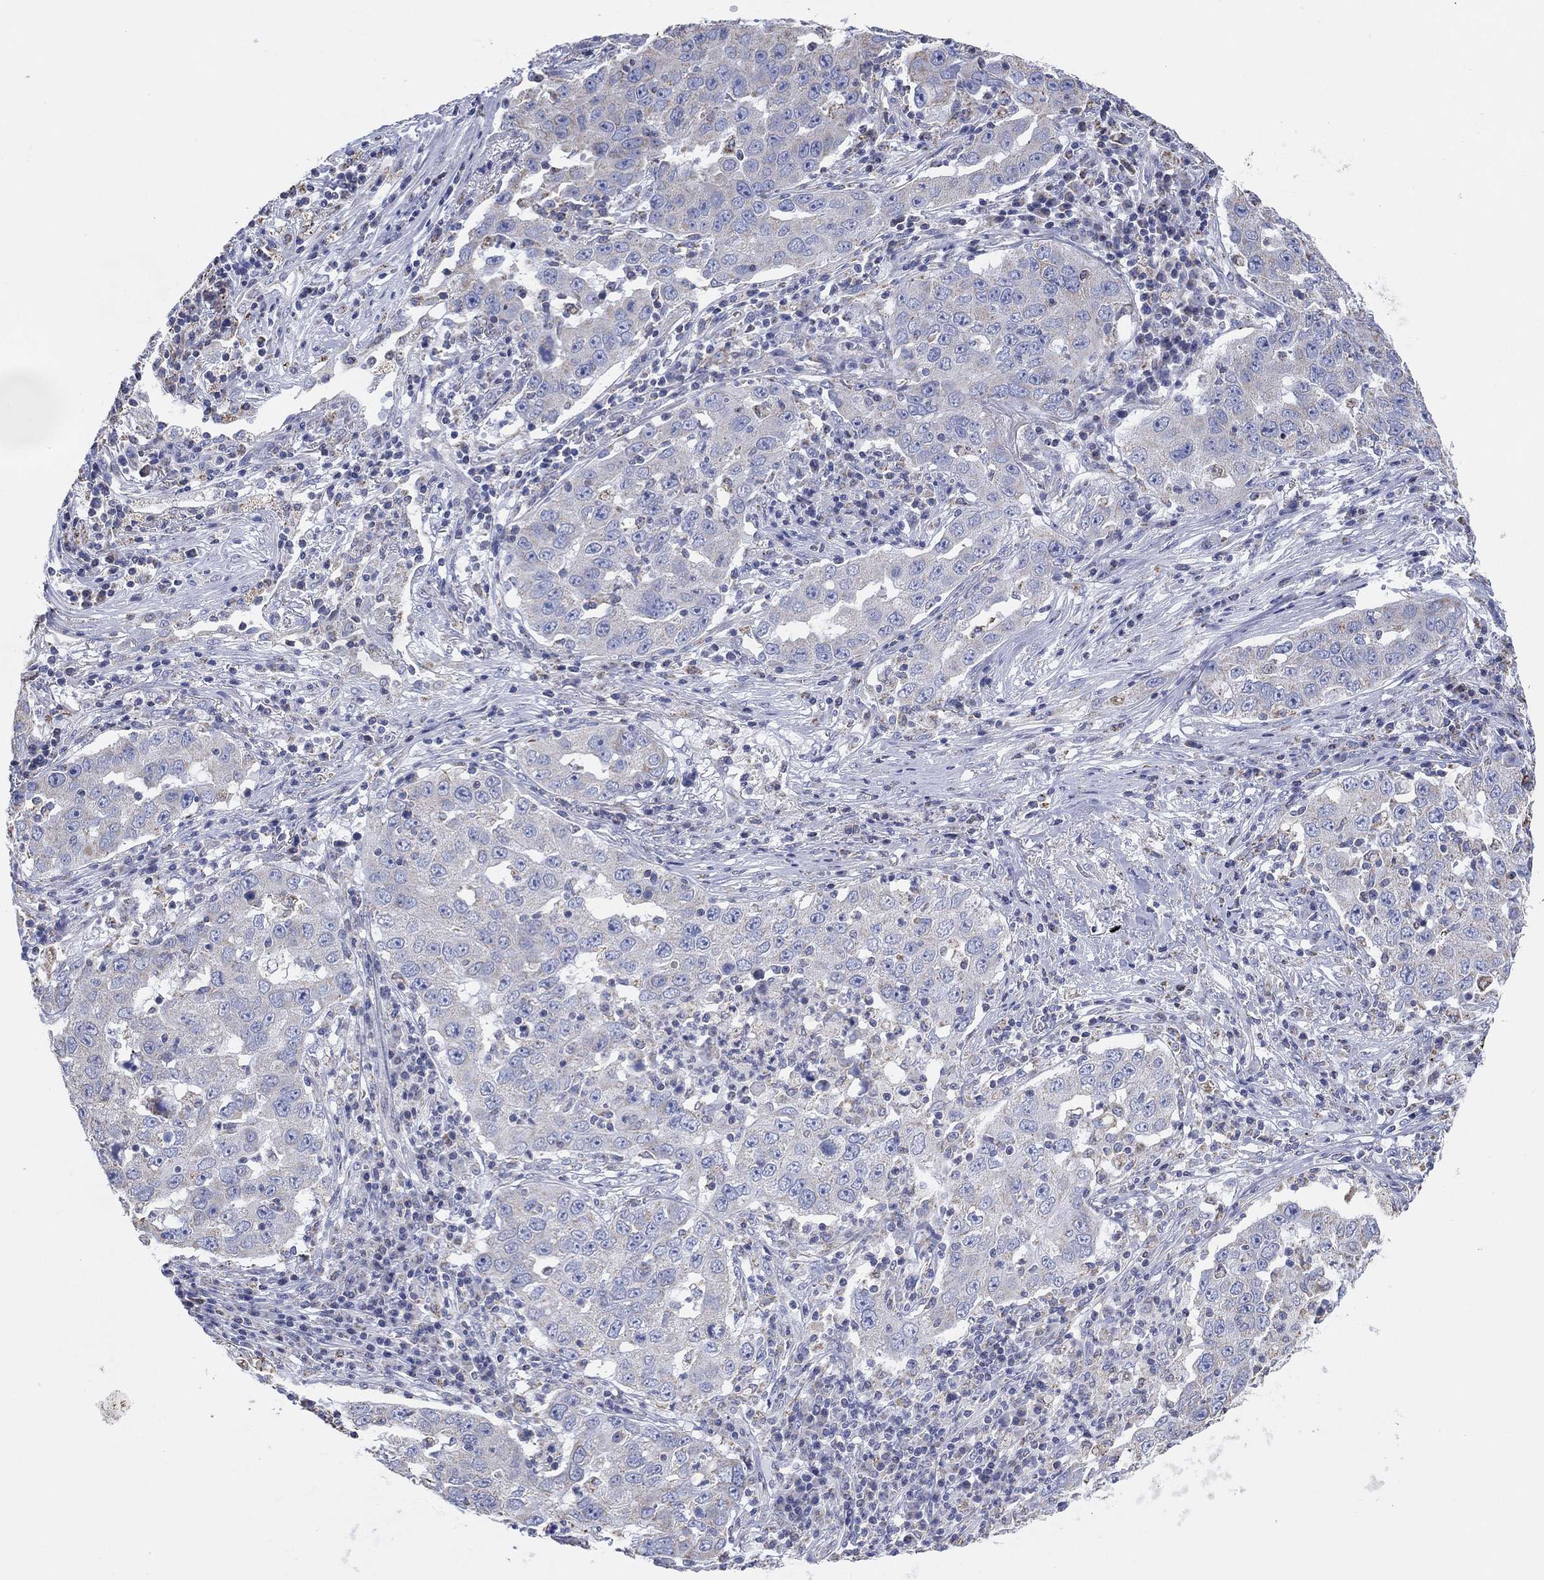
{"staining": {"intensity": "negative", "quantity": "none", "location": "none"}, "tissue": "lung cancer", "cell_type": "Tumor cells", "image_type": "cancer", "snomed": [{"axis": "morphology", "description": "Adenocarcinoma, NOS"}, {"axis": "topography", "description": "Lung"}], "caption": "The histopathology image reveals no staining of tumor cells in adenocarcinoma (lung). The staining is performed using DAB brown chromogen with nuclei counter-stained in using hematoxylin.", "gene": "CFTR", "patient": {"sex": "male", "age": 73}}